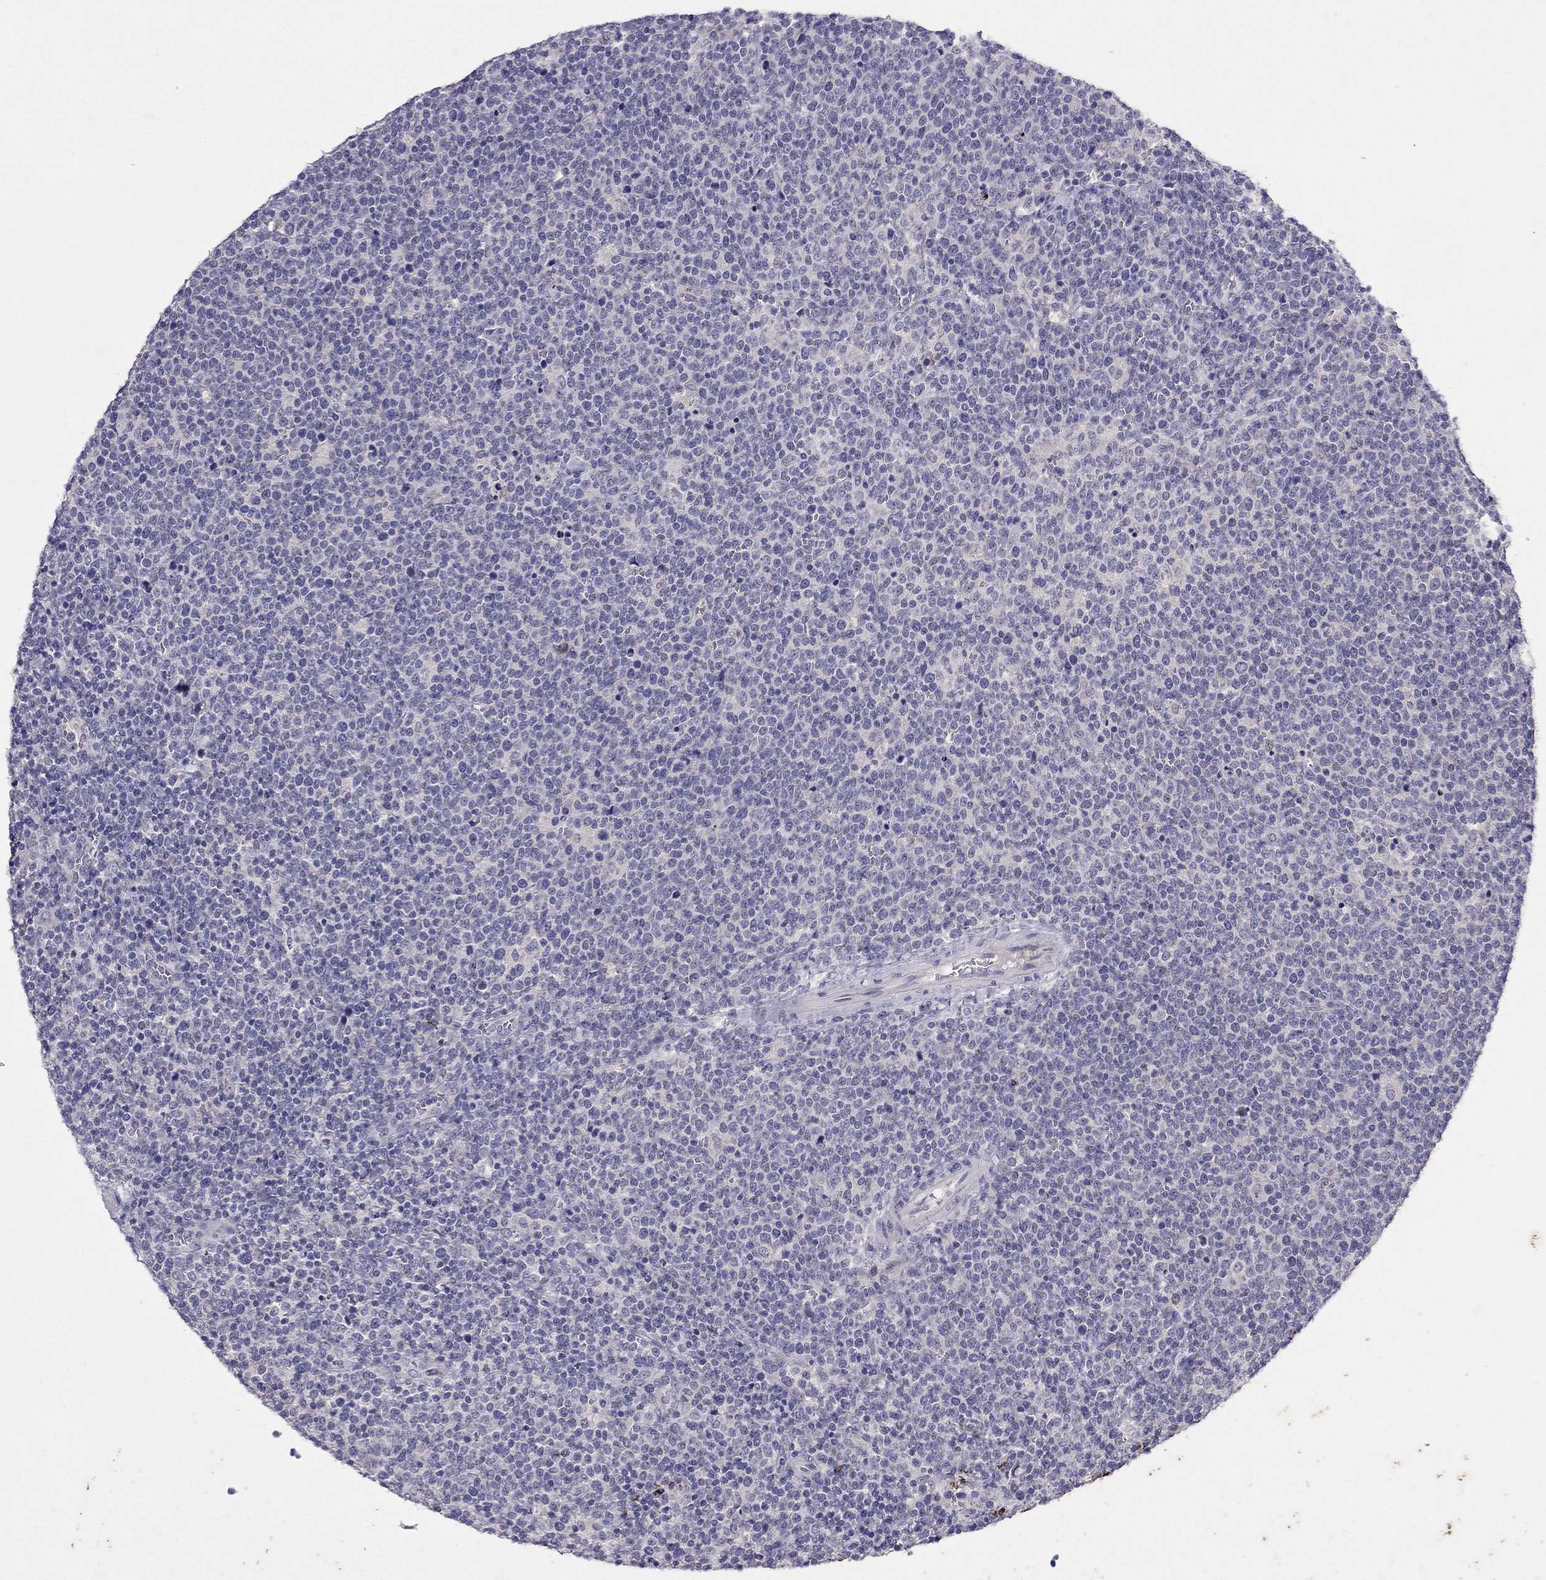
{"staining": {"intensity": "negative", "quantity": "none", "location": "none"}, "tissue": "lymphoma", "cell_type": "Tumor cells", "image_type": "cancer", "snomed": [{"axis": "morphology", "description": "Malignant lymphoma, non-Hodgkin's type, High grade"}, {"axis": "topography", "description": "Lymph node"}], "caption": "Tumor cells show no significant expression in lymphoma.", "gene": "FST", "patient": {"sex": "male", "age": 61}}